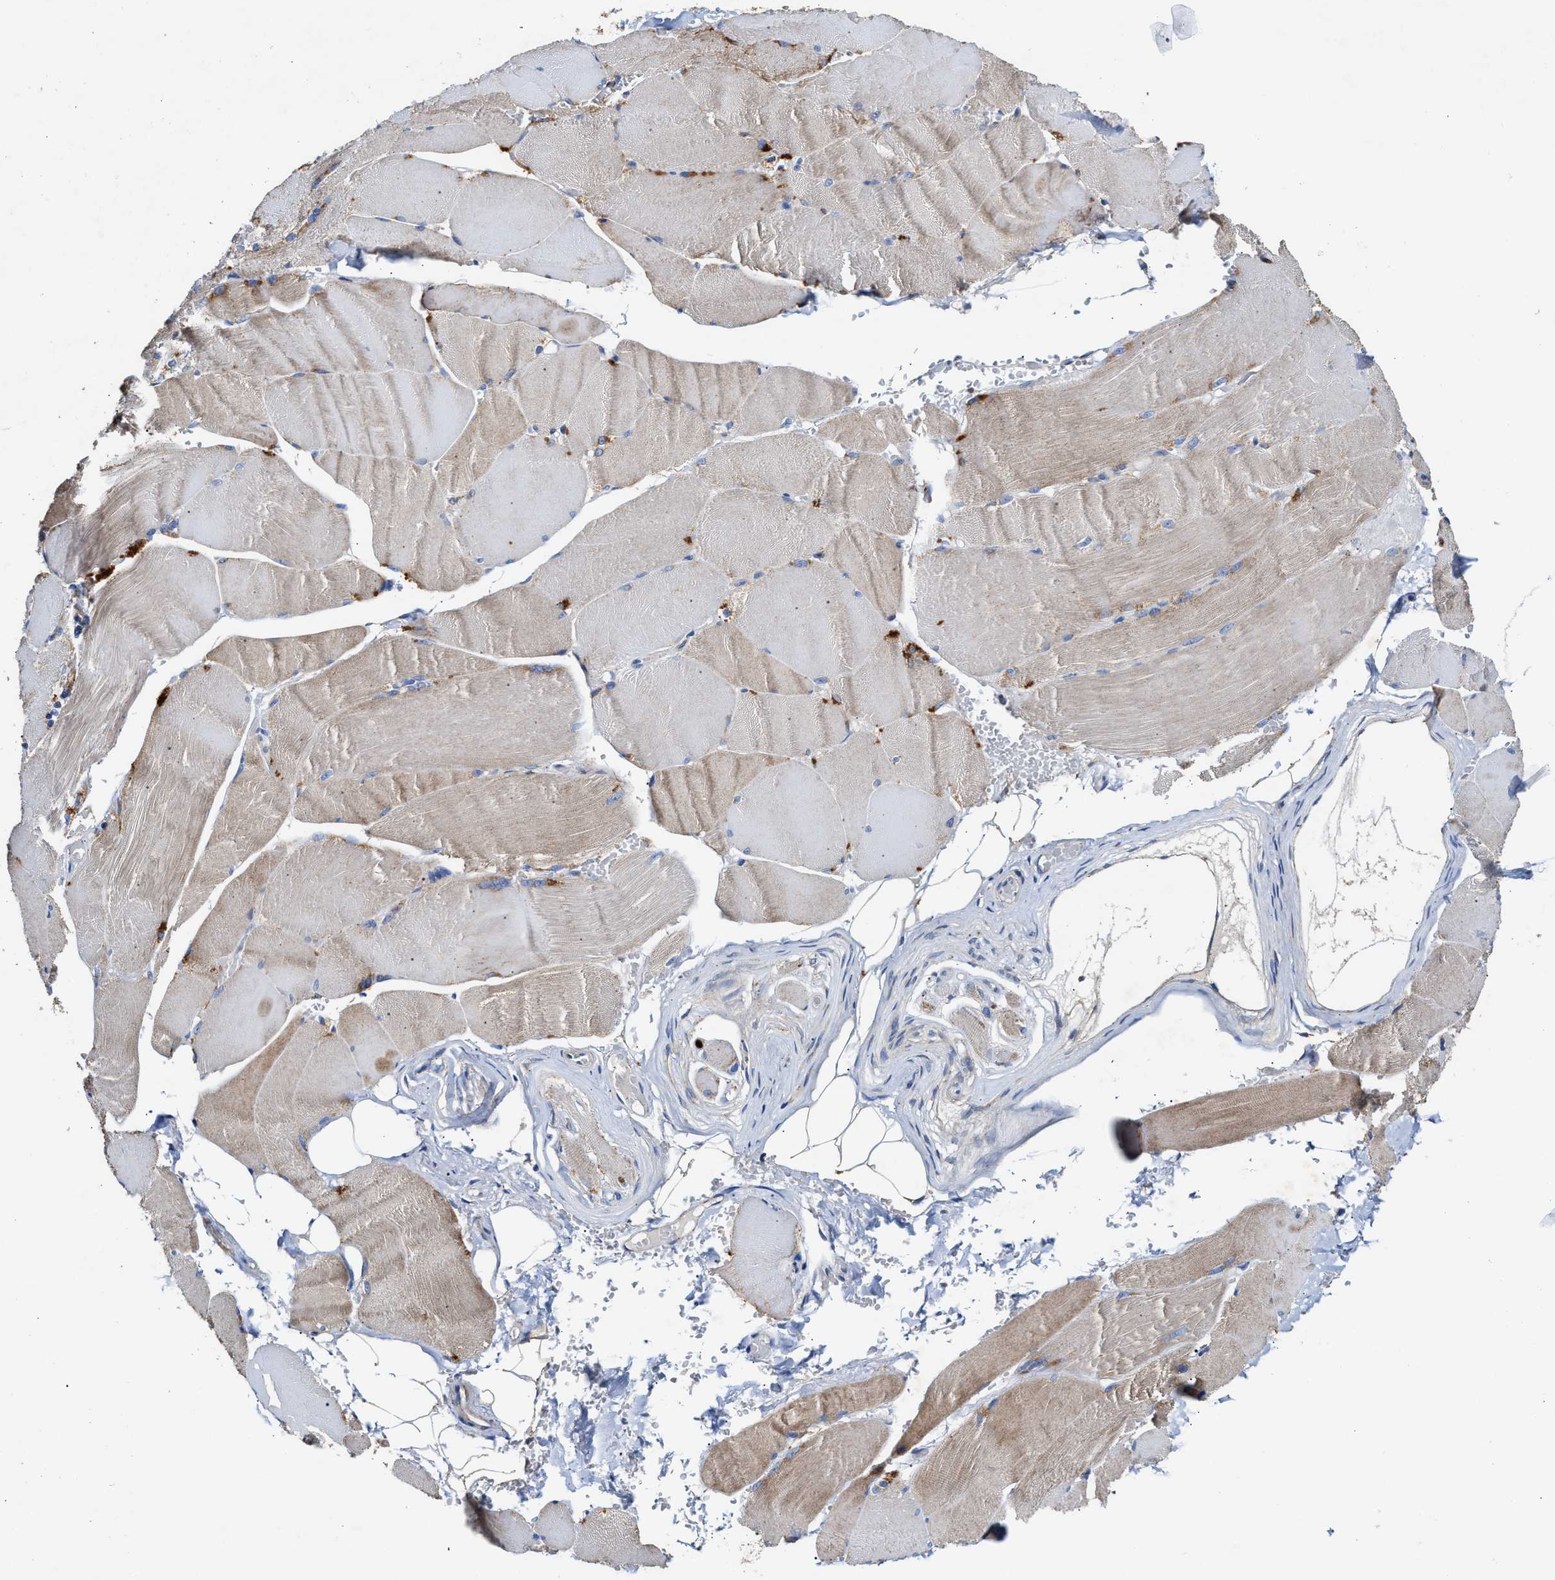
{"staining": {"intensity": "weak", "quantity": "25%-75%", "location": "cytoplasmic/membranous"}, "tissue": "skeletal muscle", "cell_type": "Myocytes", "image_type": "normal", "snomed": [{"axis": "morphology", "description": "Normal tissue, NOS"}, {"axis": "topography", "description": "Skin"}, {"axis": "topography", "description": "Skeletal muscle"}], "caption": "The photomicrograph shows immunohistochemical staining of benign skeletal muscle. There is weak cytoplasmic/membranous staining is appreciated in about 25%-75% of myocytes. The staining is performed using DAB (3,3'-diaminobenzidine) brown chromogen to label protein expression. The nuclei are counter-stained blue using hematoxylin.", "gene": "MECR", "patient": {"sex": "male", "age": 83}}